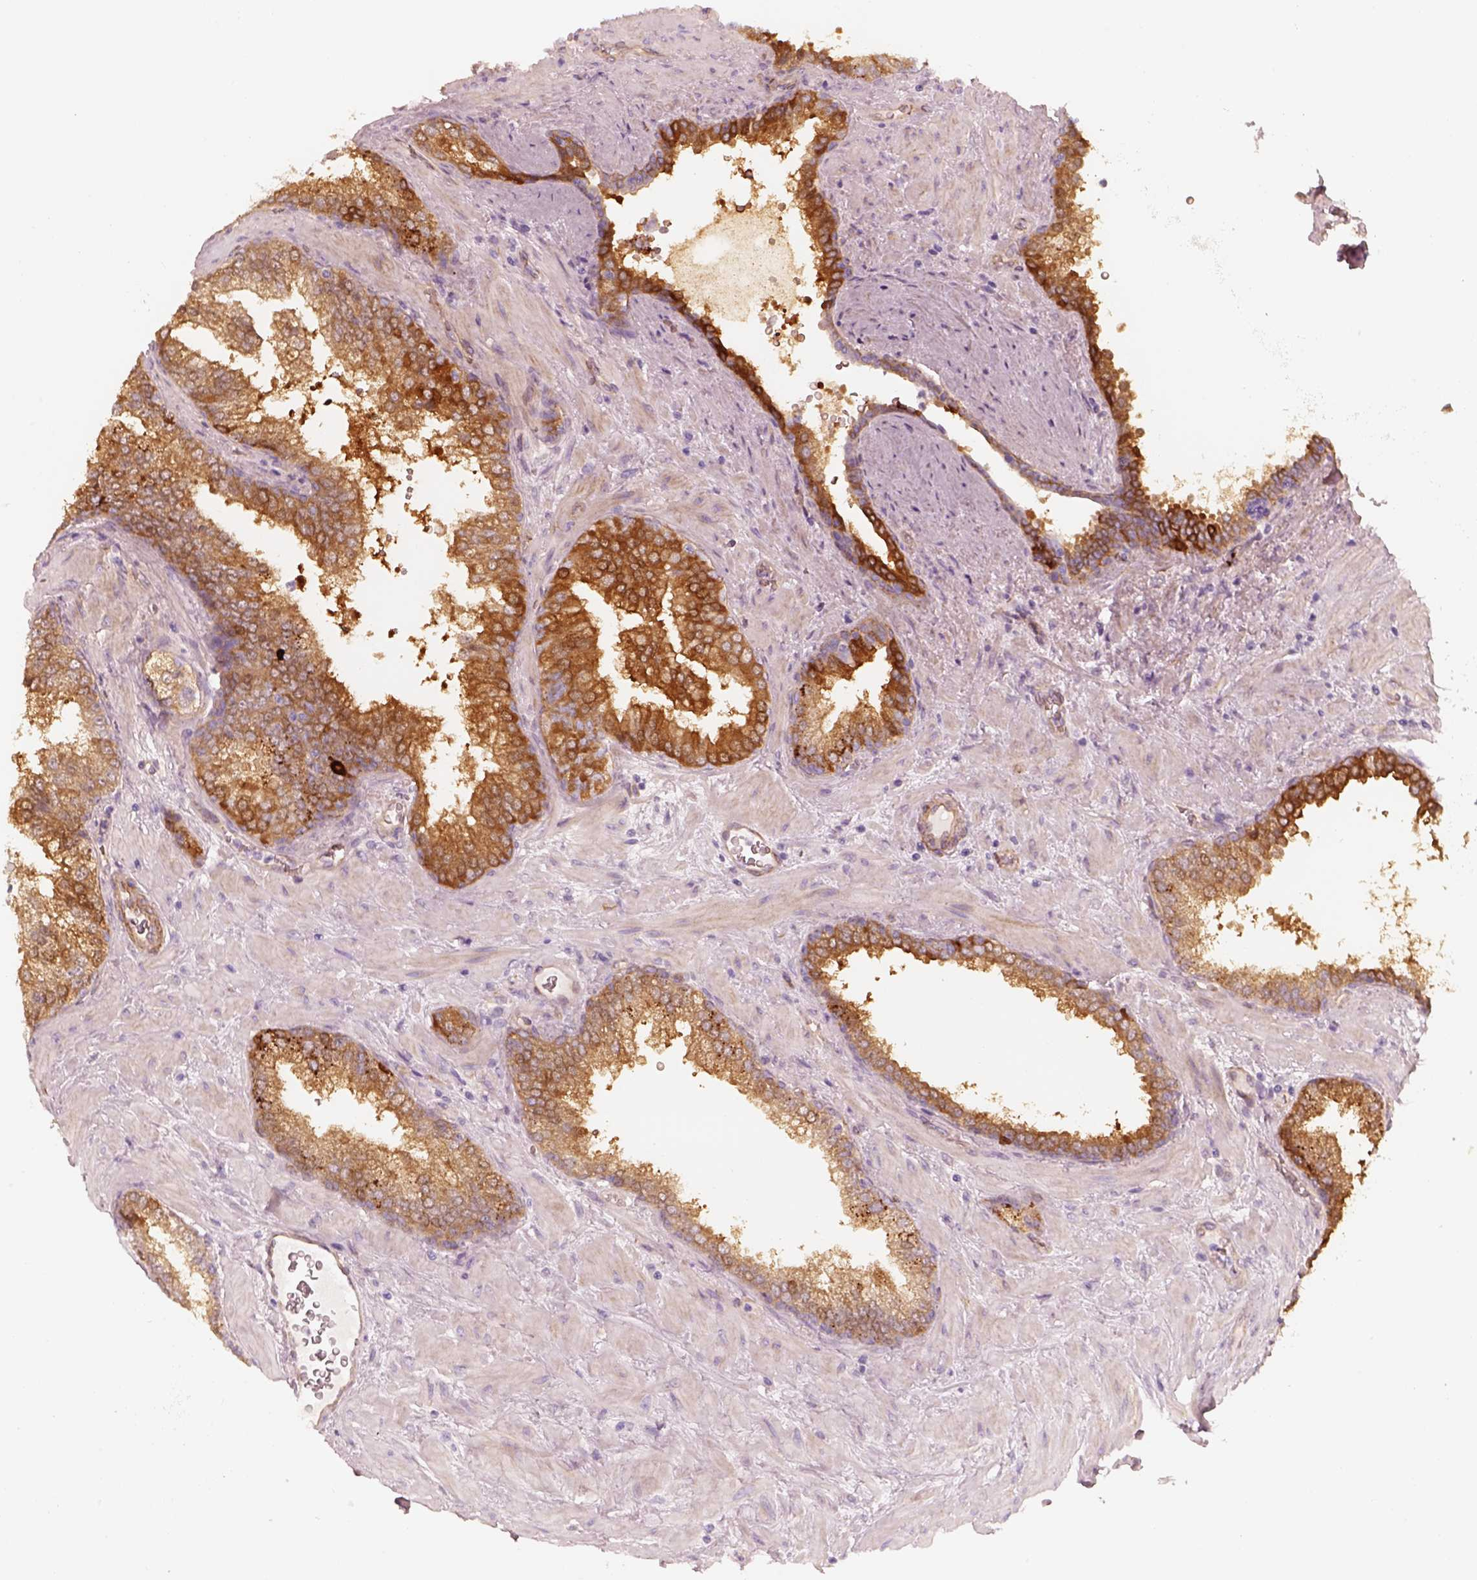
{"staining": {"intensity": "moderate", "quantity": ">75%", "location": "cytoplasmic/membranous"}, "tissue": "prostate cancer", "cell_type": "Tumor cells", "image_type": "cancer", "snomed": [{"axis": "morphology", "description": "Adenocarcinoma, NOS"}, {"axis": "topography", "description": "Prostate"}], "caption": "This is a histology image of immunohistochemistry (IHC) staining of prostate cancer (adenocarcinoma), which shows moderate positivity in the cytoplasmic/membranous of tumor cells.", "gene": "CRYM", "patient": {"sex": "male", "age": 67}}